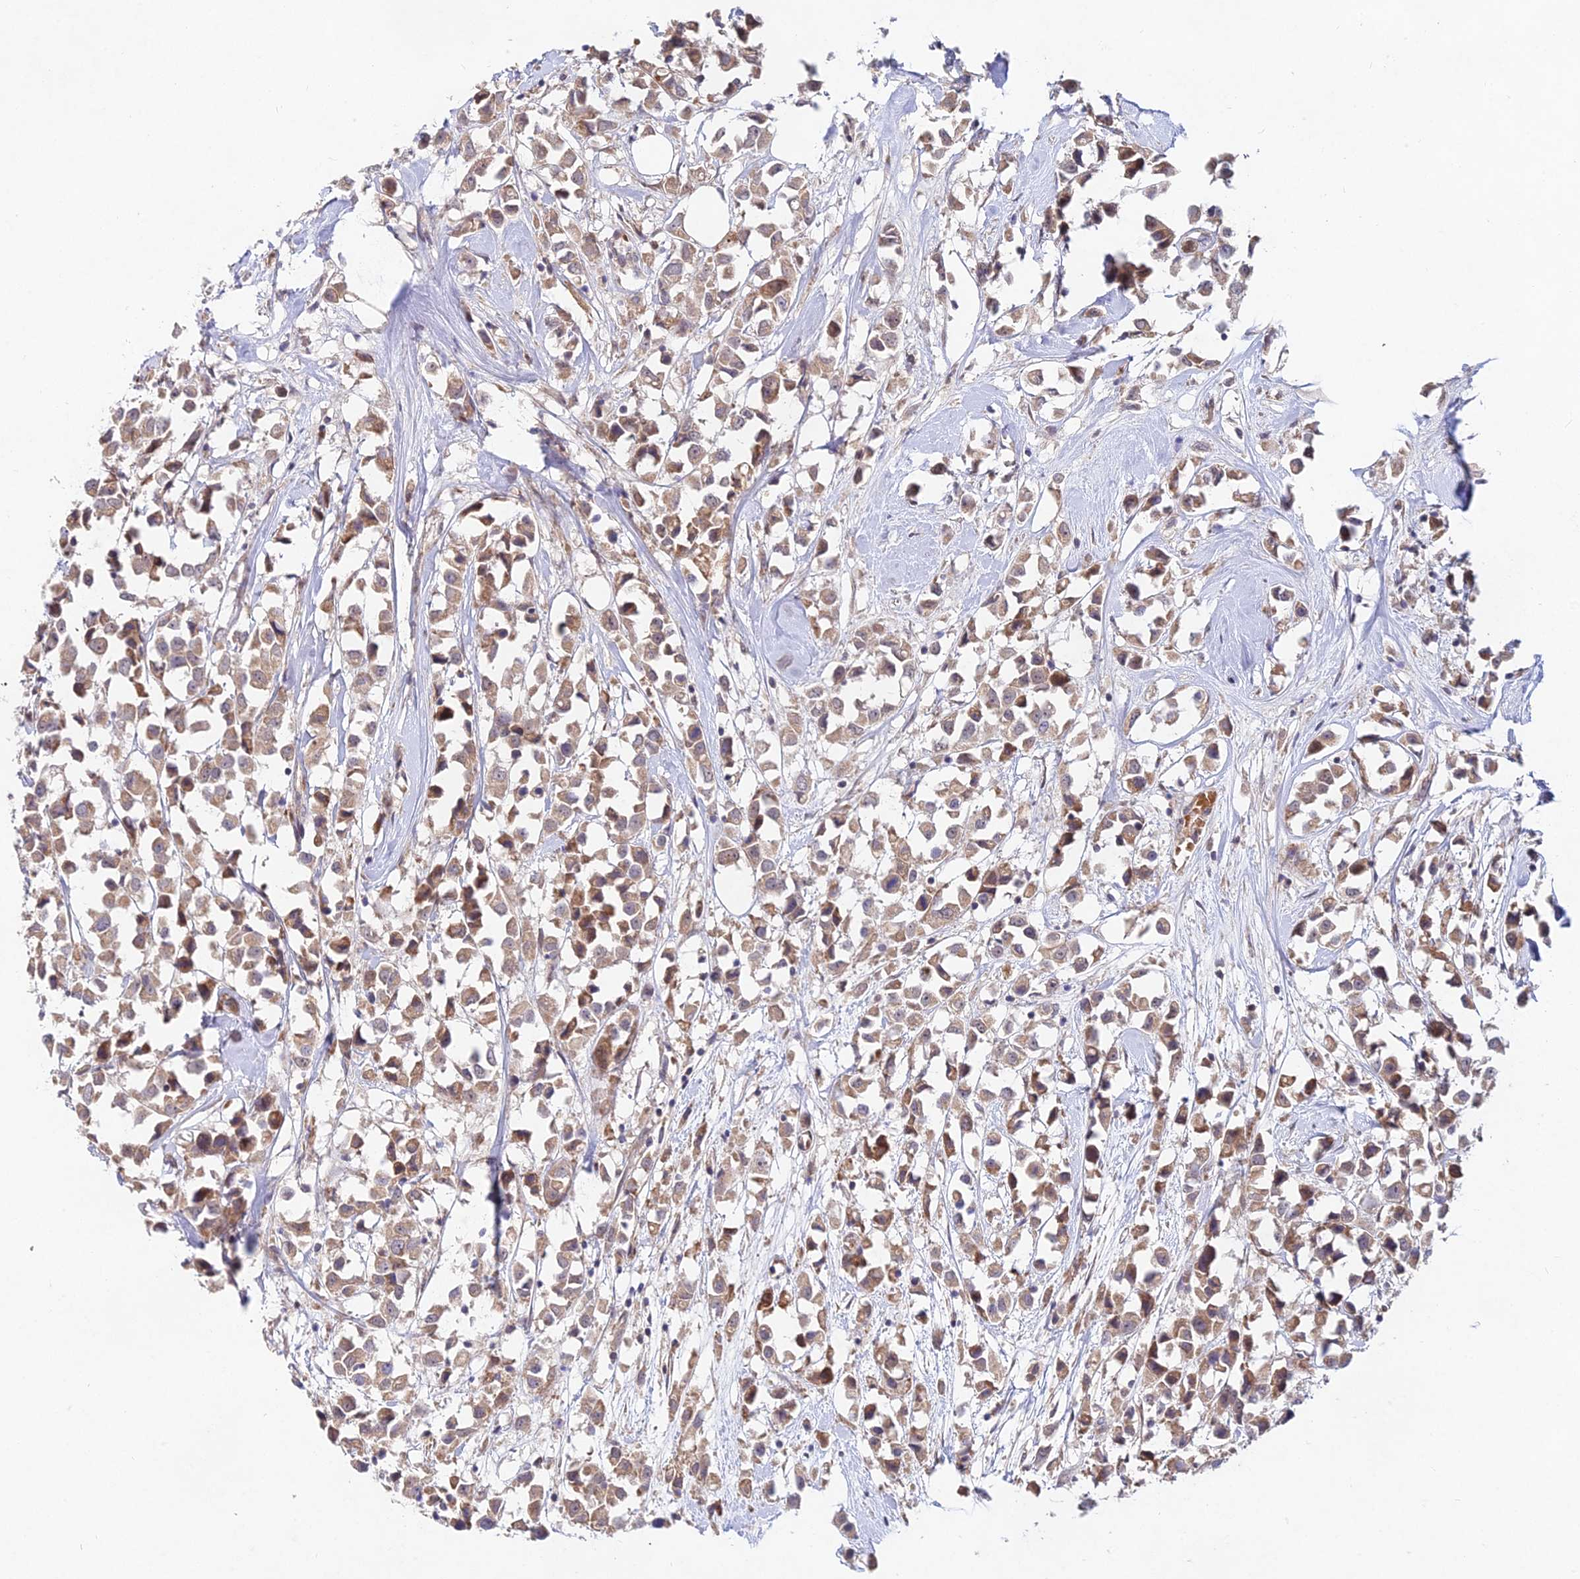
{"staining": {"intensity": "moderate", "quantity": ">75%", "location": "cytoplasmic/membranous"}, "tissue": "breast cancer", "cell_type": "Tumor cells", "image_type": "cancer", "snomed": [{"axis": "morphology", "description": "Duct carcinoma"}, {"axis": "topography", "description": "Breast"}], "caption": "A brown stain labels moderate cytoplasmic/membranous positivity of a protein in human breast infiltrating ductal carcinoma tumor cells. (DAB IHC, brown staining for protein, blue staining for nuclei).", "gene": "WDR43", "patient": {"sex": "female", "age": 61}}